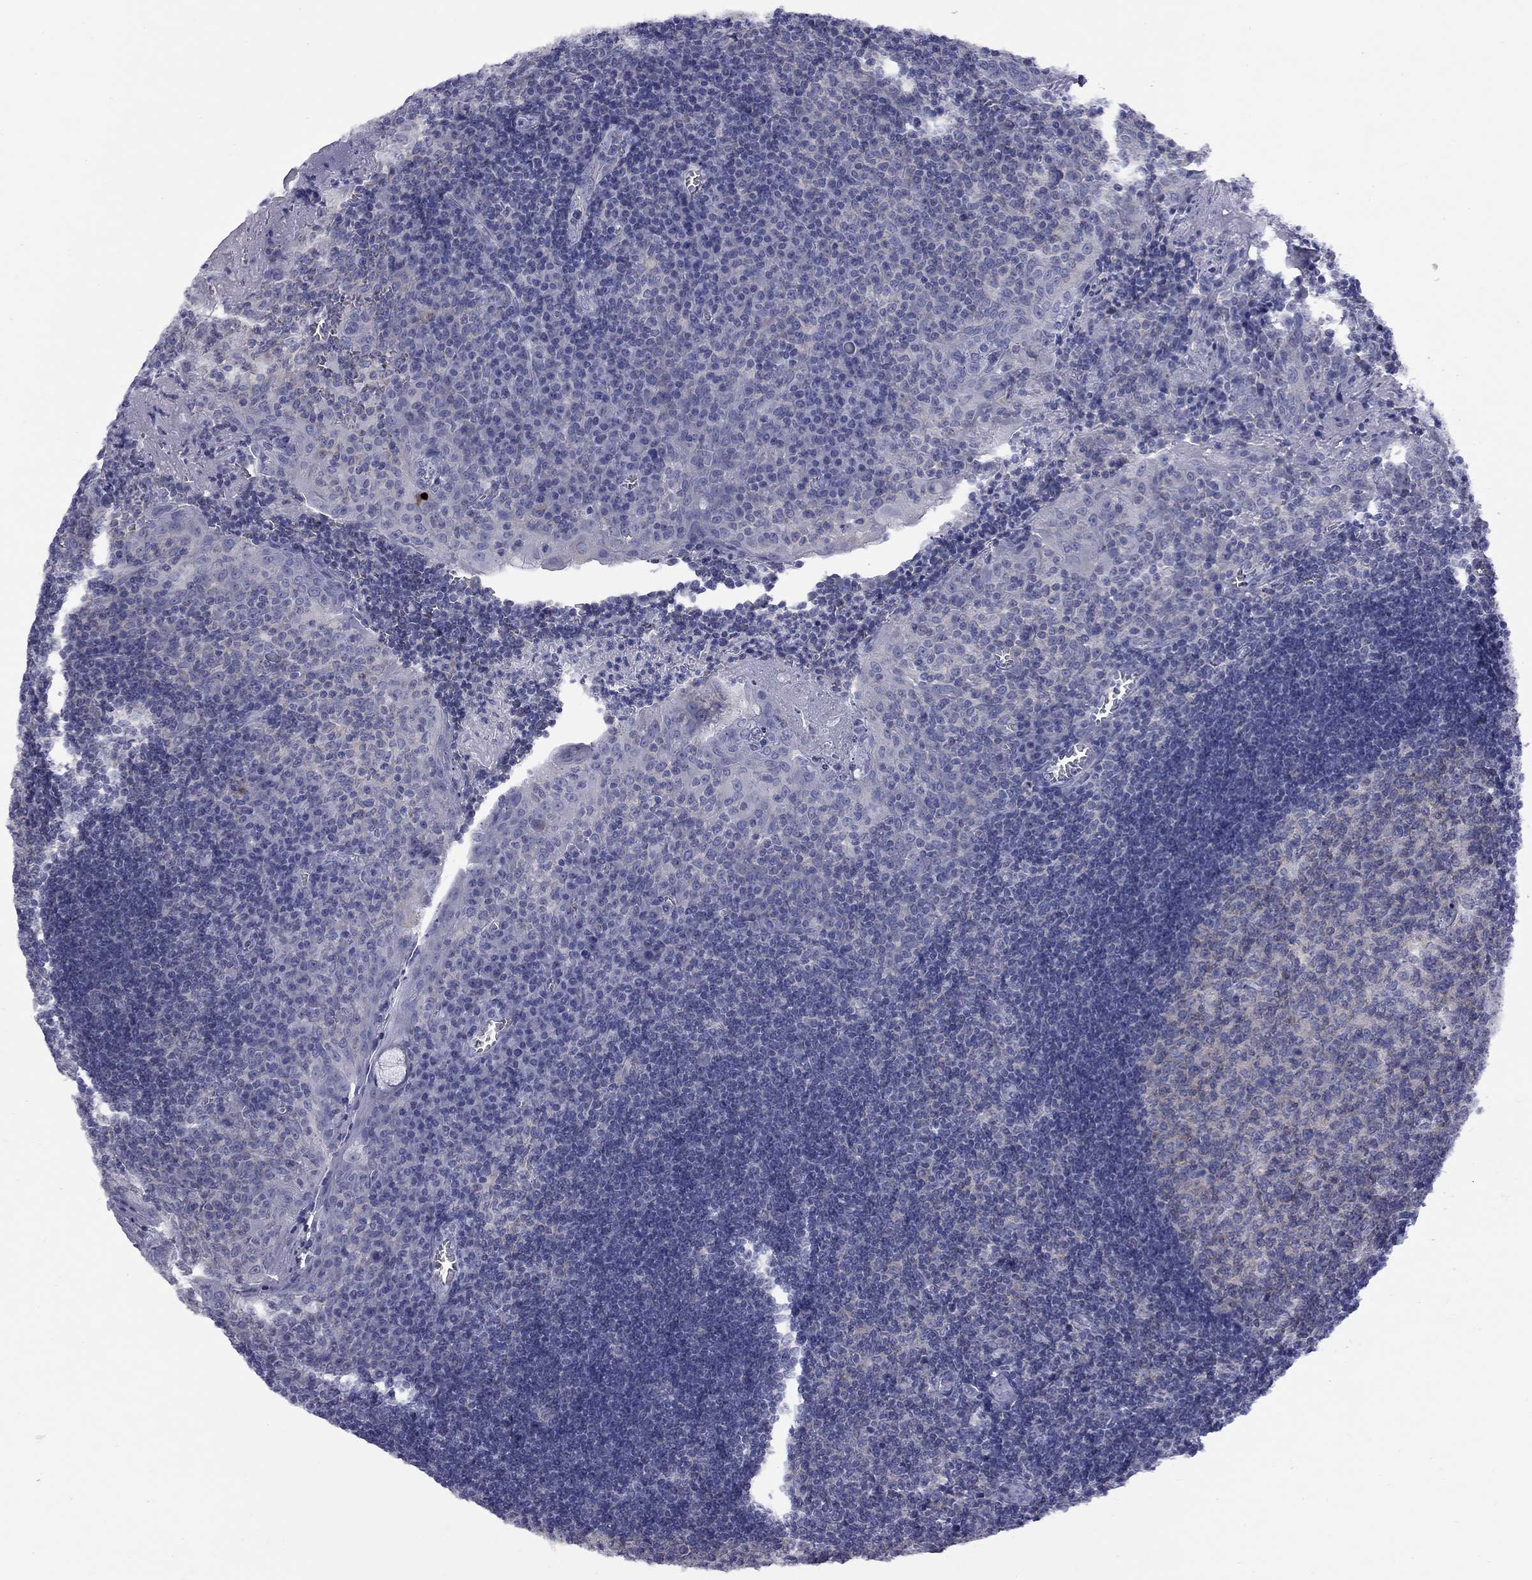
{"staining": {"intensity": "weak", "quantity": "<25%", "location": "cytoplasmic/membranous"}, "tissue": "tonsil", "cell_type": "Germinal center cells", "image_type": "normal", "snomed": [{"axis": "morphology", "description": "Normal tissue, NOS"}, {"axis": "topography", "description": "Tonsil"}], "caption": "Immunohistochemistry of unremarkable human tonsil exhibits no staining in germinal center cells.", "gene": "ABCB4", "patient": {"sex": "female", "age": 12}}